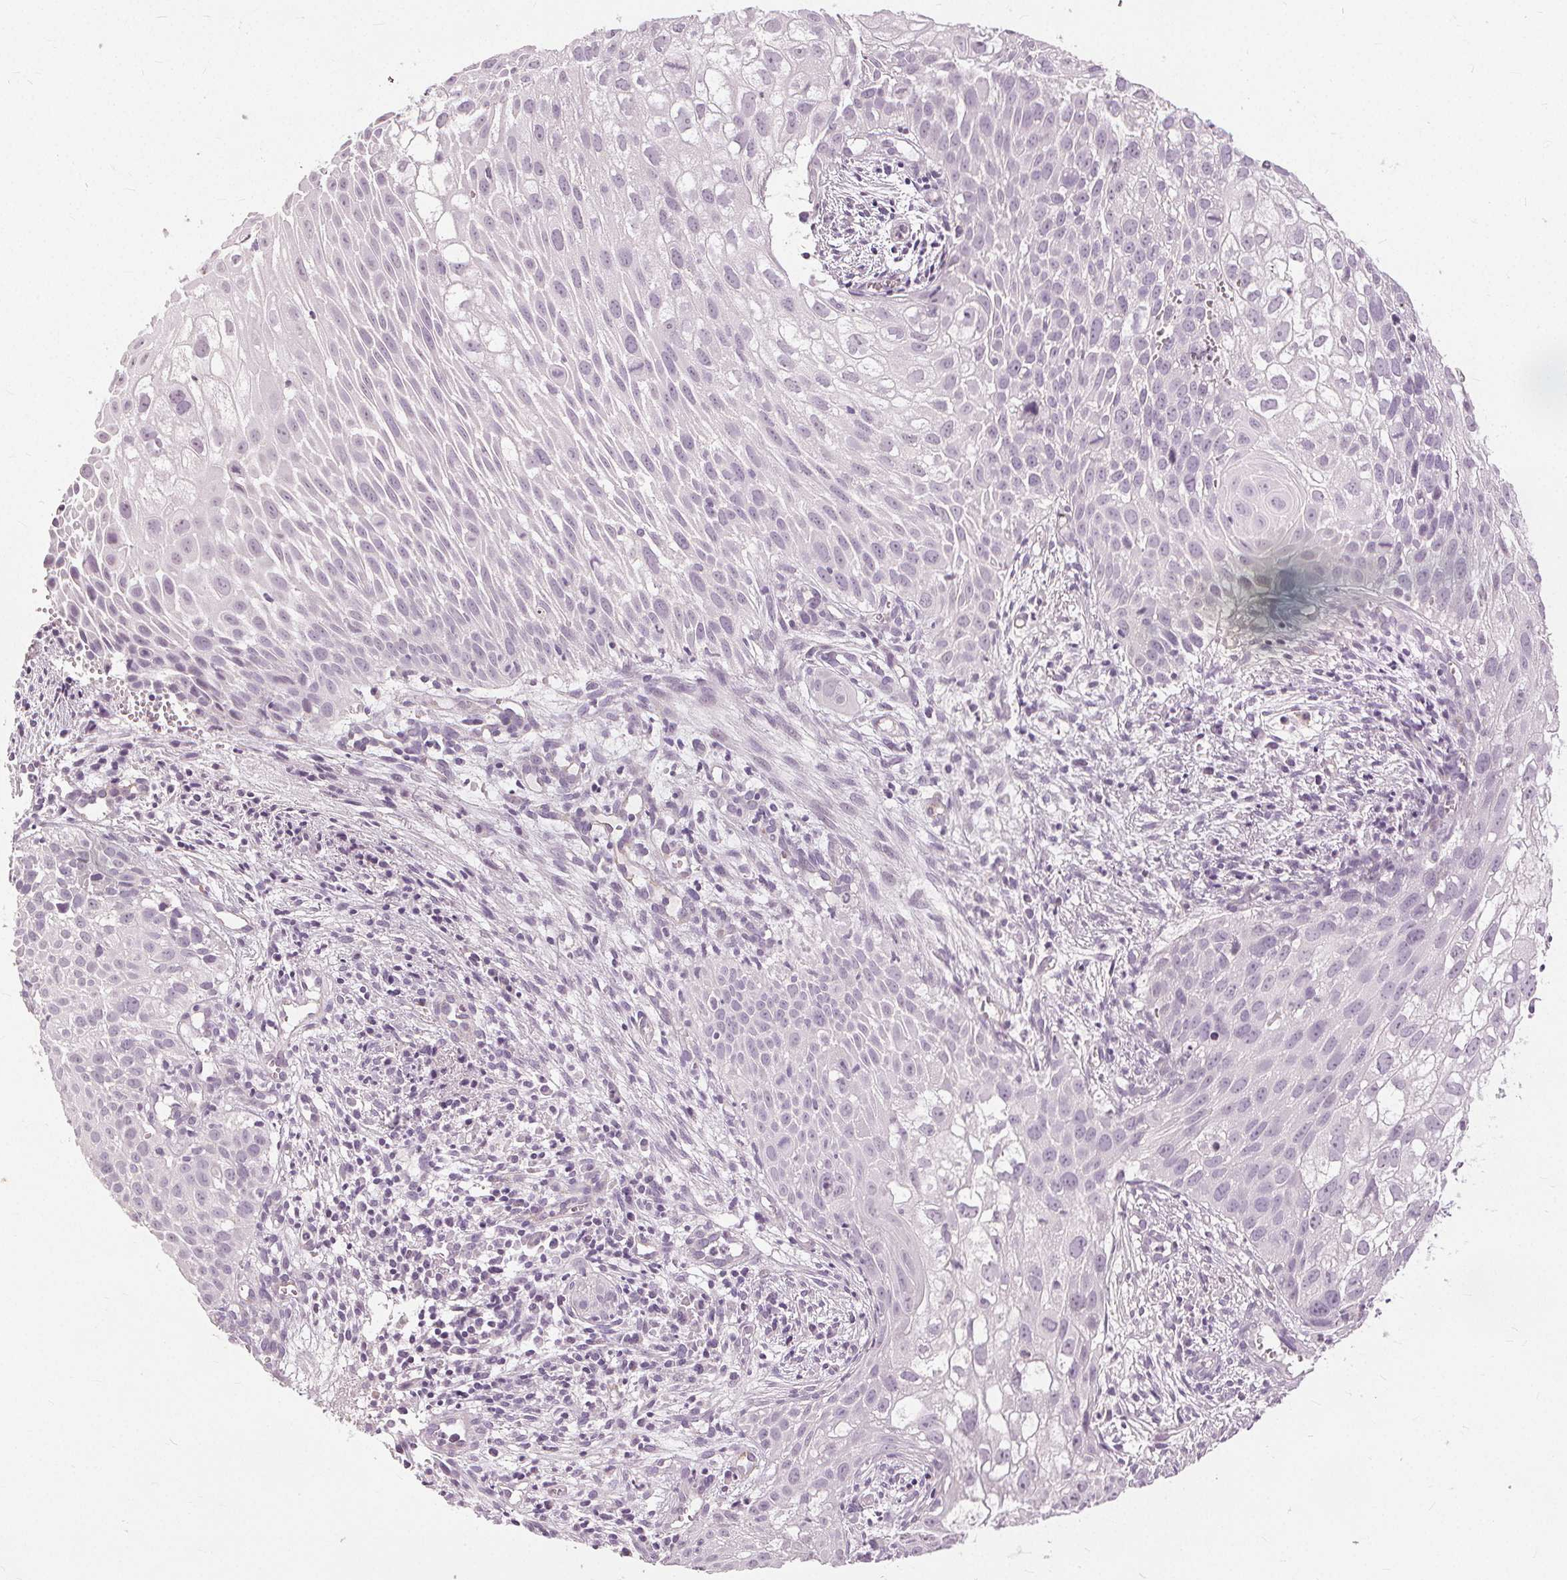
{"staining": {"intensity": "negative", "quantity": "none", "location": "none"}, "tissue": "cervical cancer", "cell_type": "Tumor cells", "image_type": "cancer", "snomed": [{"axis": "morphology", "description": "Squamous cell carcinoma, NOS"}, {"axis": "topography", "description": "Cervix"}], "caption": "Tumor cells show no significant staining in cervical cancer.", "gene": "SFTPD", "patient": {"sex": "female", "age": 53}}